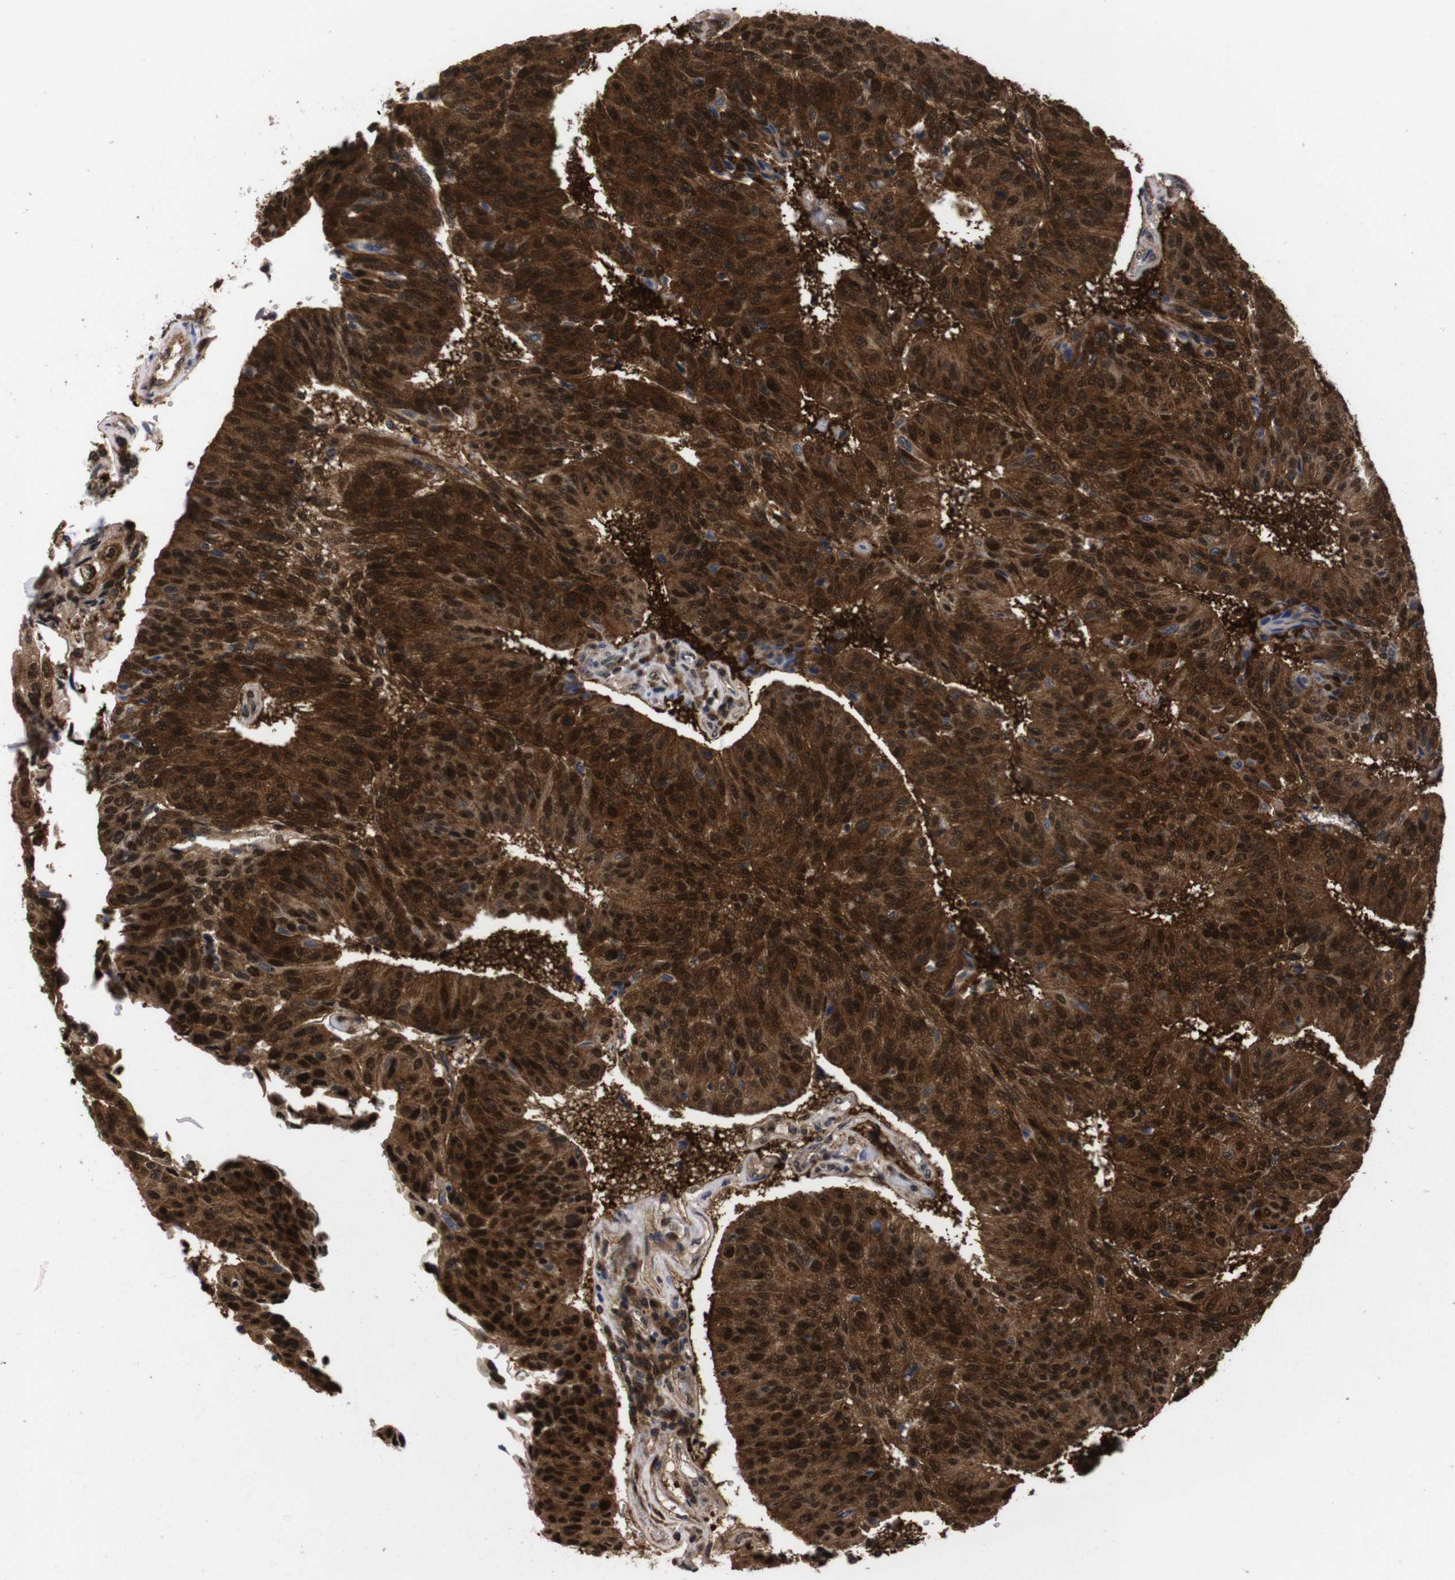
{"staining": {"intensity": "strong", "quantity": ">75%", "location": "cytoplasmic/membranous,nuclear"}, "tissue": "urothelial cancer", "cell_type": "Tumor cells", "image_type": "cancer", "snomed": [{"axis": "morphology", "description": "Urothelial carcinoma, High grade"}, {"axis": "topography", "description": "Urinary bladder"}], "caption": "Immunohistochemical staining of human urothelial cancer reveals high levels of strong cytoplasmic/membranous and nuclear protein expression in about >75% of tumor cells. (DAB (3,3'-diaminobenzidine) IHC with brightfield microscopy, high magnification).", "gene": "UBQLN2", "patient": {"sex": "male", "age": 66}}